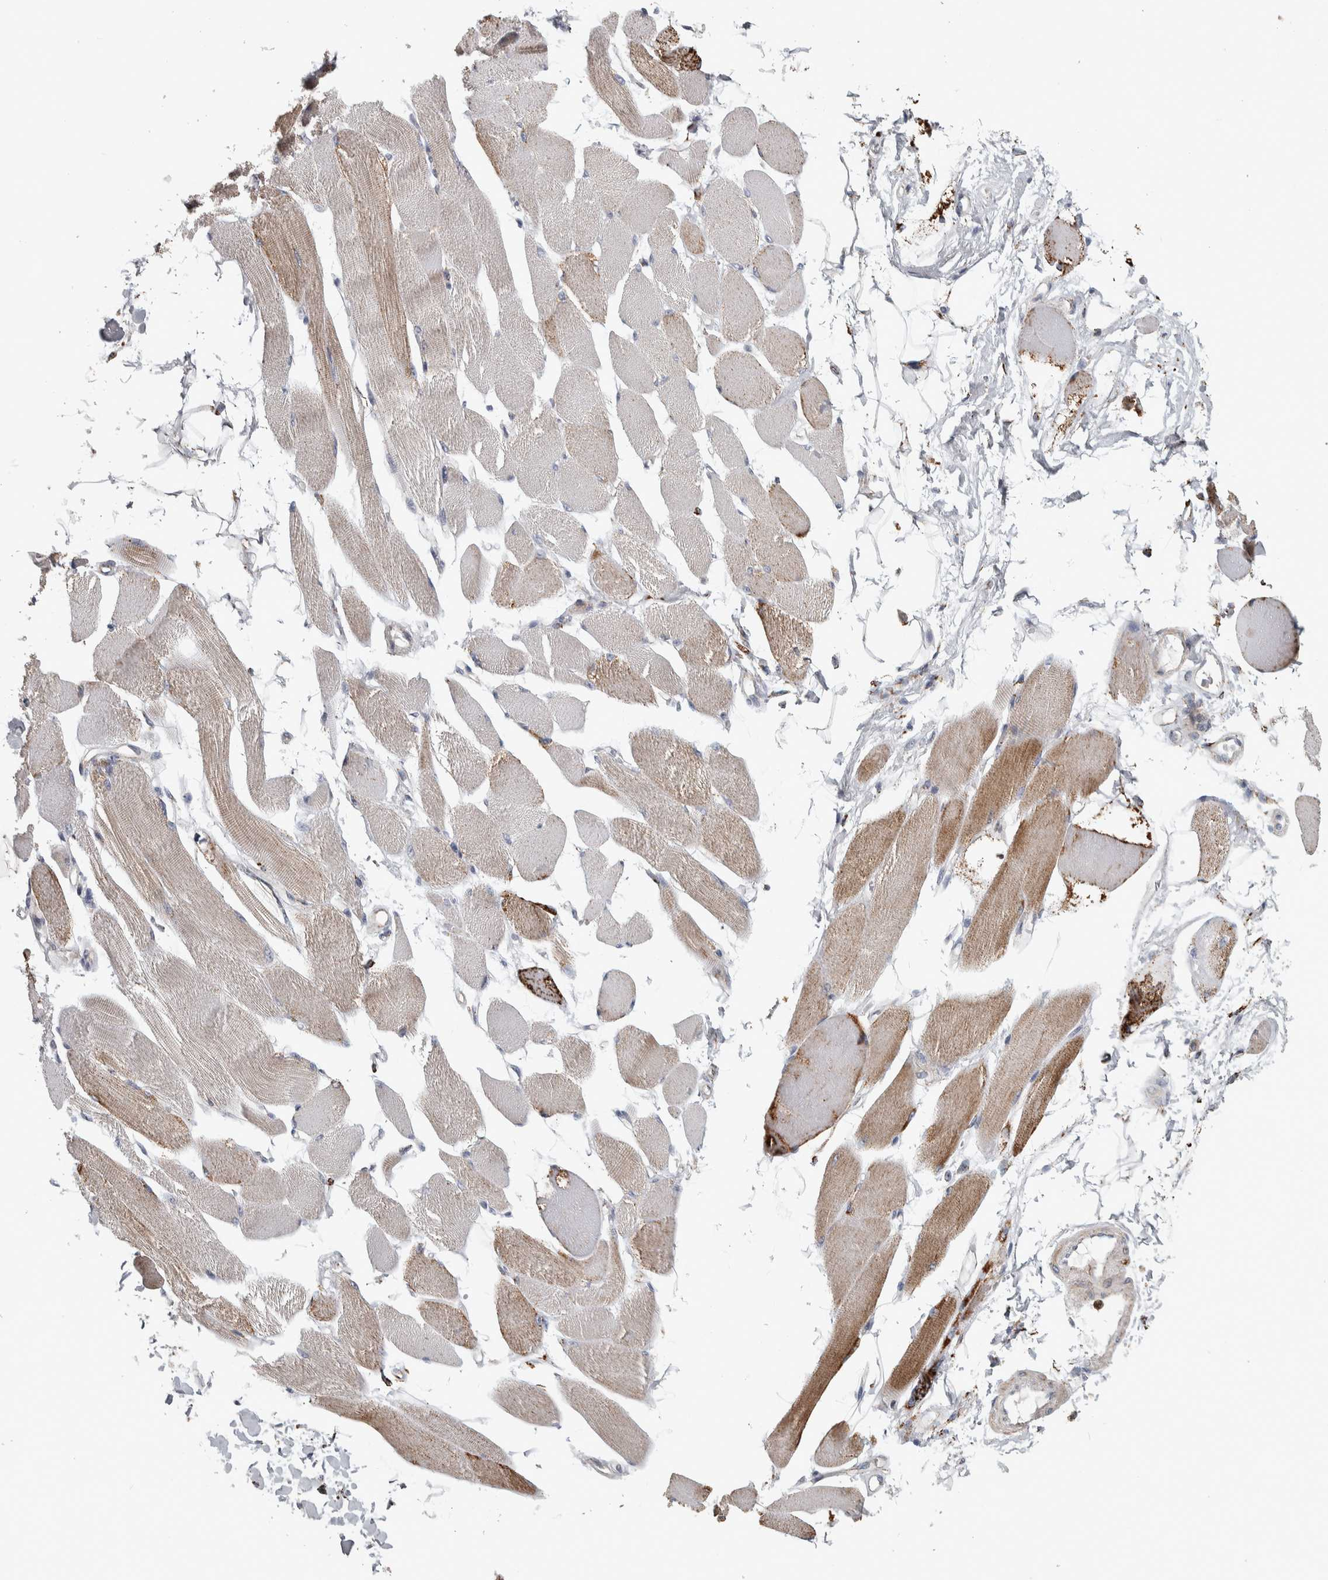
{"staining": {"intensity": "strong", "quantity": "<25%", "location": "cytoplasmic/membranous"}, "tissue": "skeletal muscle", "cell_type": "Myocytes", "image_type": "normal", "snomed": [{"axis": "morphology", "description": "Normal tissue, NOS"}, {"axis": "topography", "description": "Skeletal muscle"}, {"axis": "topography", "description": "Peripheral nerve tissue"}], "caption": "Protein expression analysis of unremarkable human skeletal muscle reveals strong cytoplasmic/membranous staining in approximately <25% of myocytes. (IHC, brightfield microscopy, high magnification).", "gene": "FAM78A", "patient": {"sex": "female", "age": 84}}